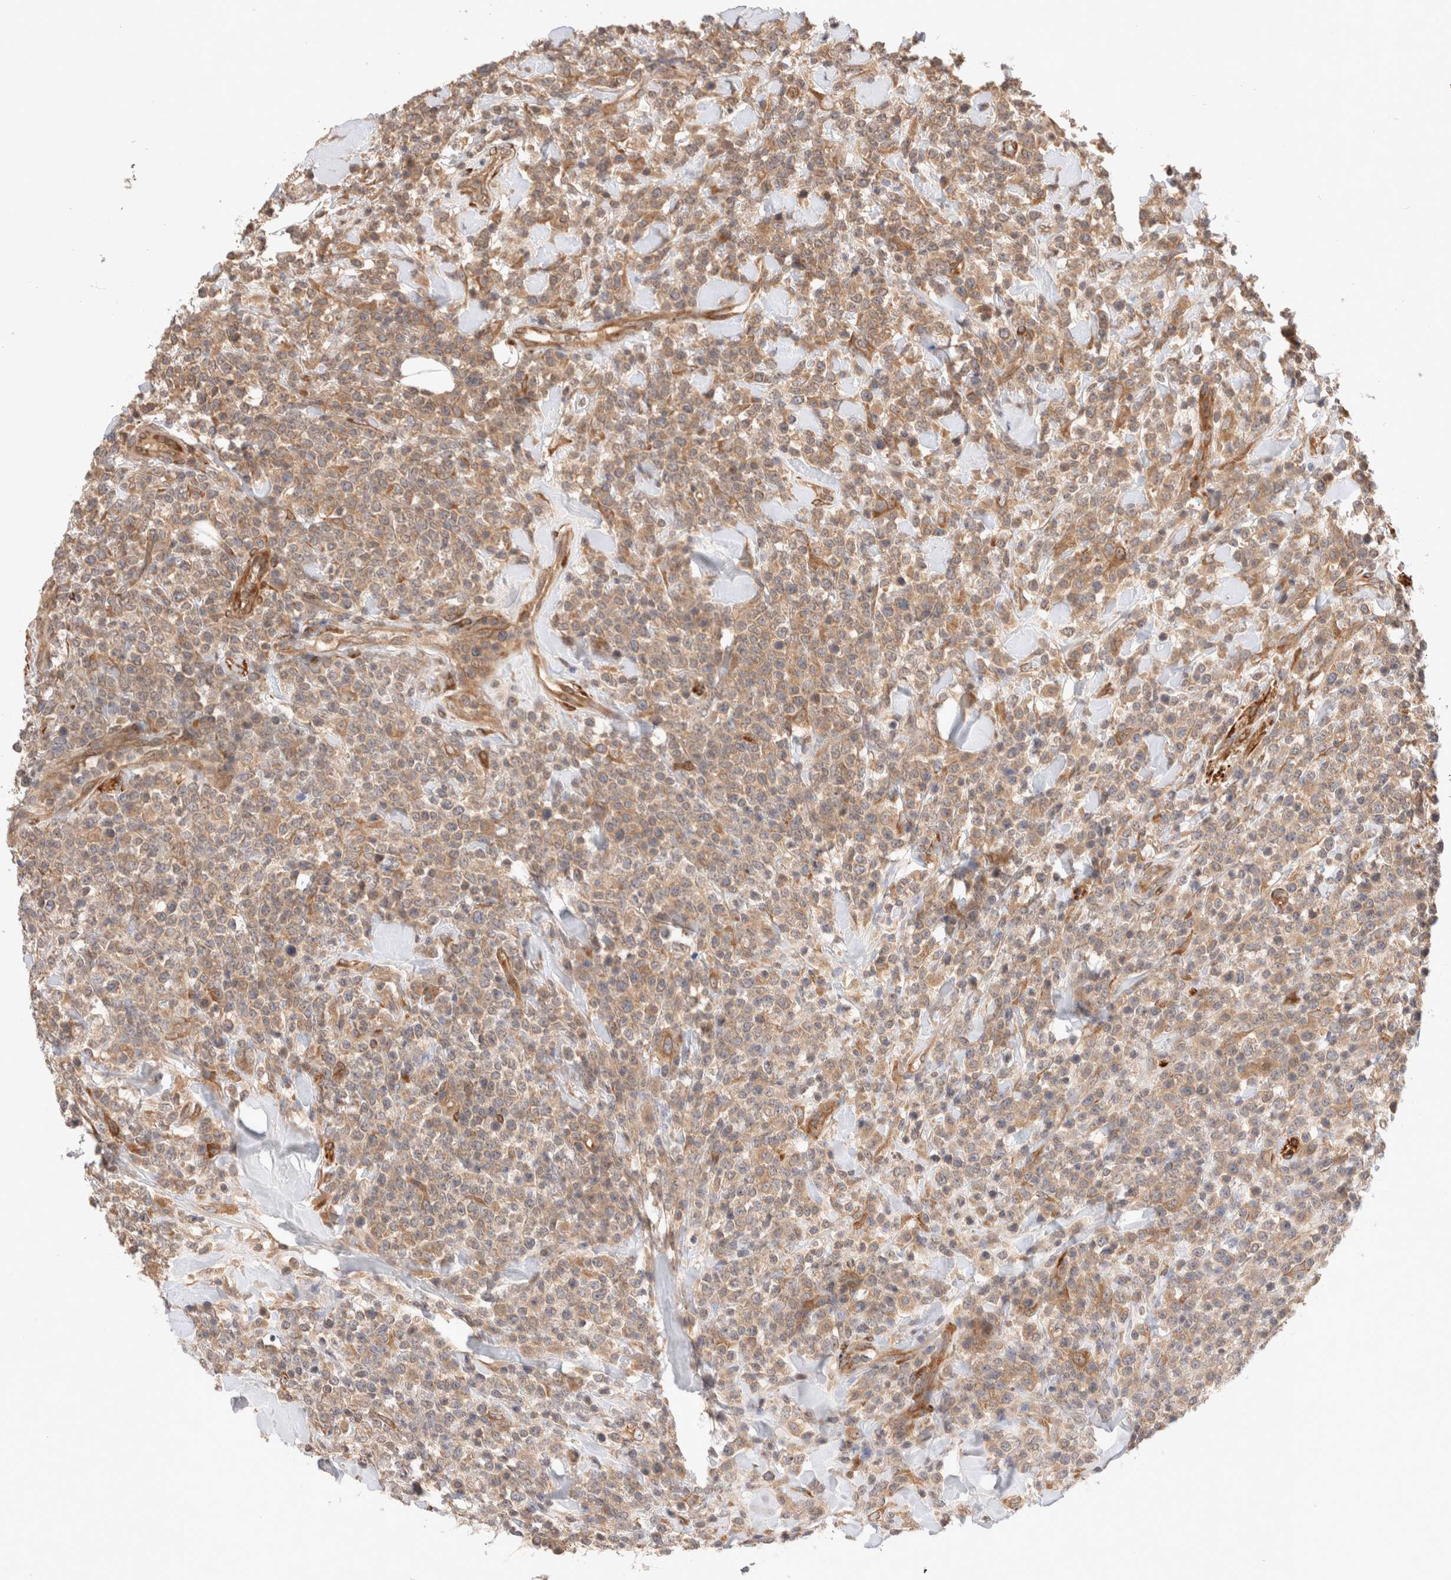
{"staining": {"intensity": "weak", "quantity": ">75%", "location": "cytoplasmic/membranous"}, "tissue": "lymphoma", "cell_type": "Tumor cells", "image_type": "cancer", "snomed": [{"axis": "morphology", "description": "Malignant lymphoma, non-Hodgkin's type, High grade"}, {"axis": "topography", "description": "Colon"}], "caption": "High-grade malignant lymphoma, non-Hodgkin's type tissue reveals weak cytoplasmic/membranous positivity in approximately >75% of tumor cells", "gene": "KLHL20", "patient": {"sex": "female", "age": 53}}